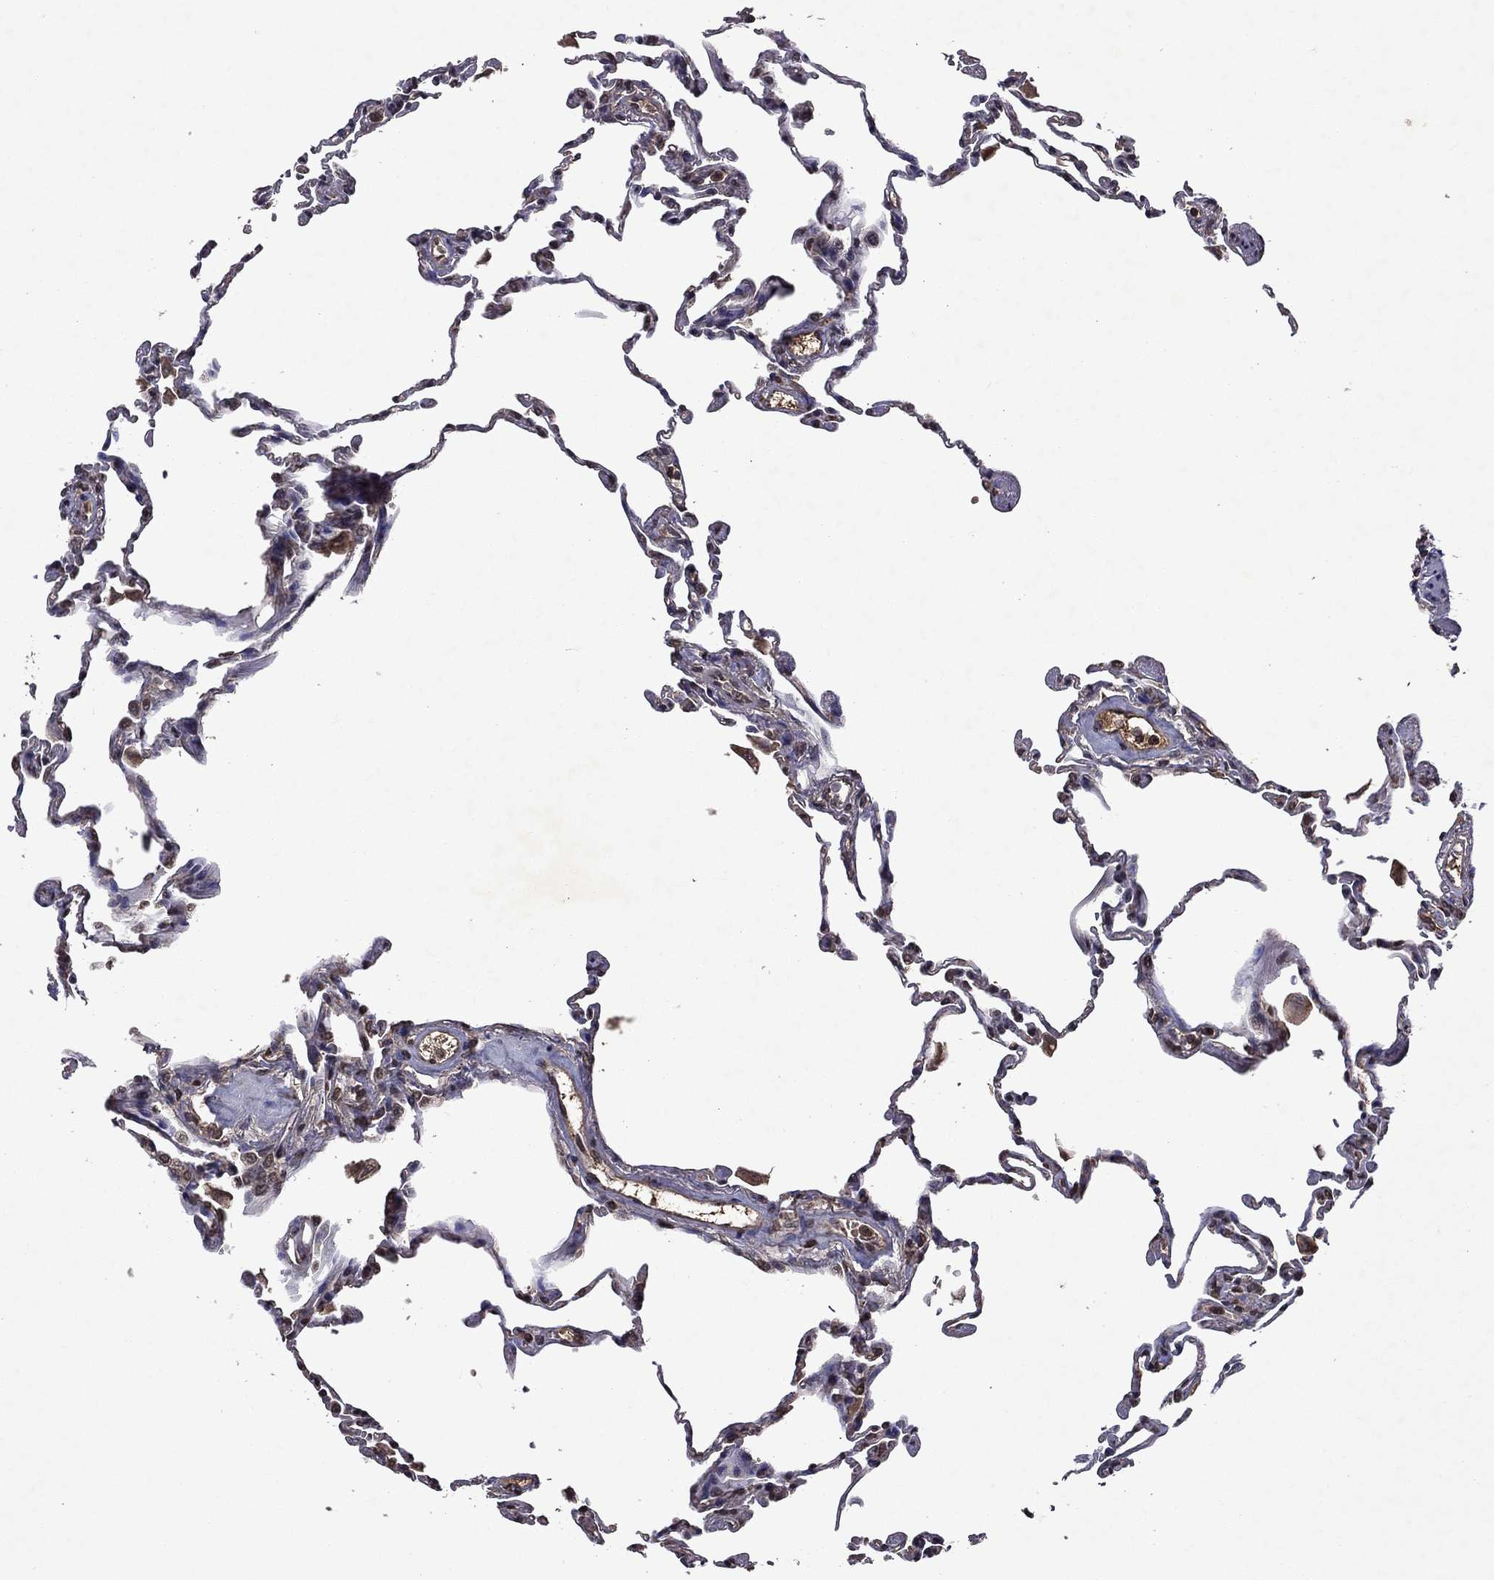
{"staining": {"intensity": "negative", "quantity": "none", "location": "none"}, "tissue": "lung", "cell_type": "Alveolar cells", "image_type": "normal", "snomed": [{"axis": "morphology", "description": "Normal tissue, NOS"}, {"axis": "topography", "description": "Lung"}], "caption": "Immunohistochemical staining of normal lung reveals no significant staining in alveolar cells.", "gene": "NLGN1", "patient": {"sex": "female", "age": 57}}